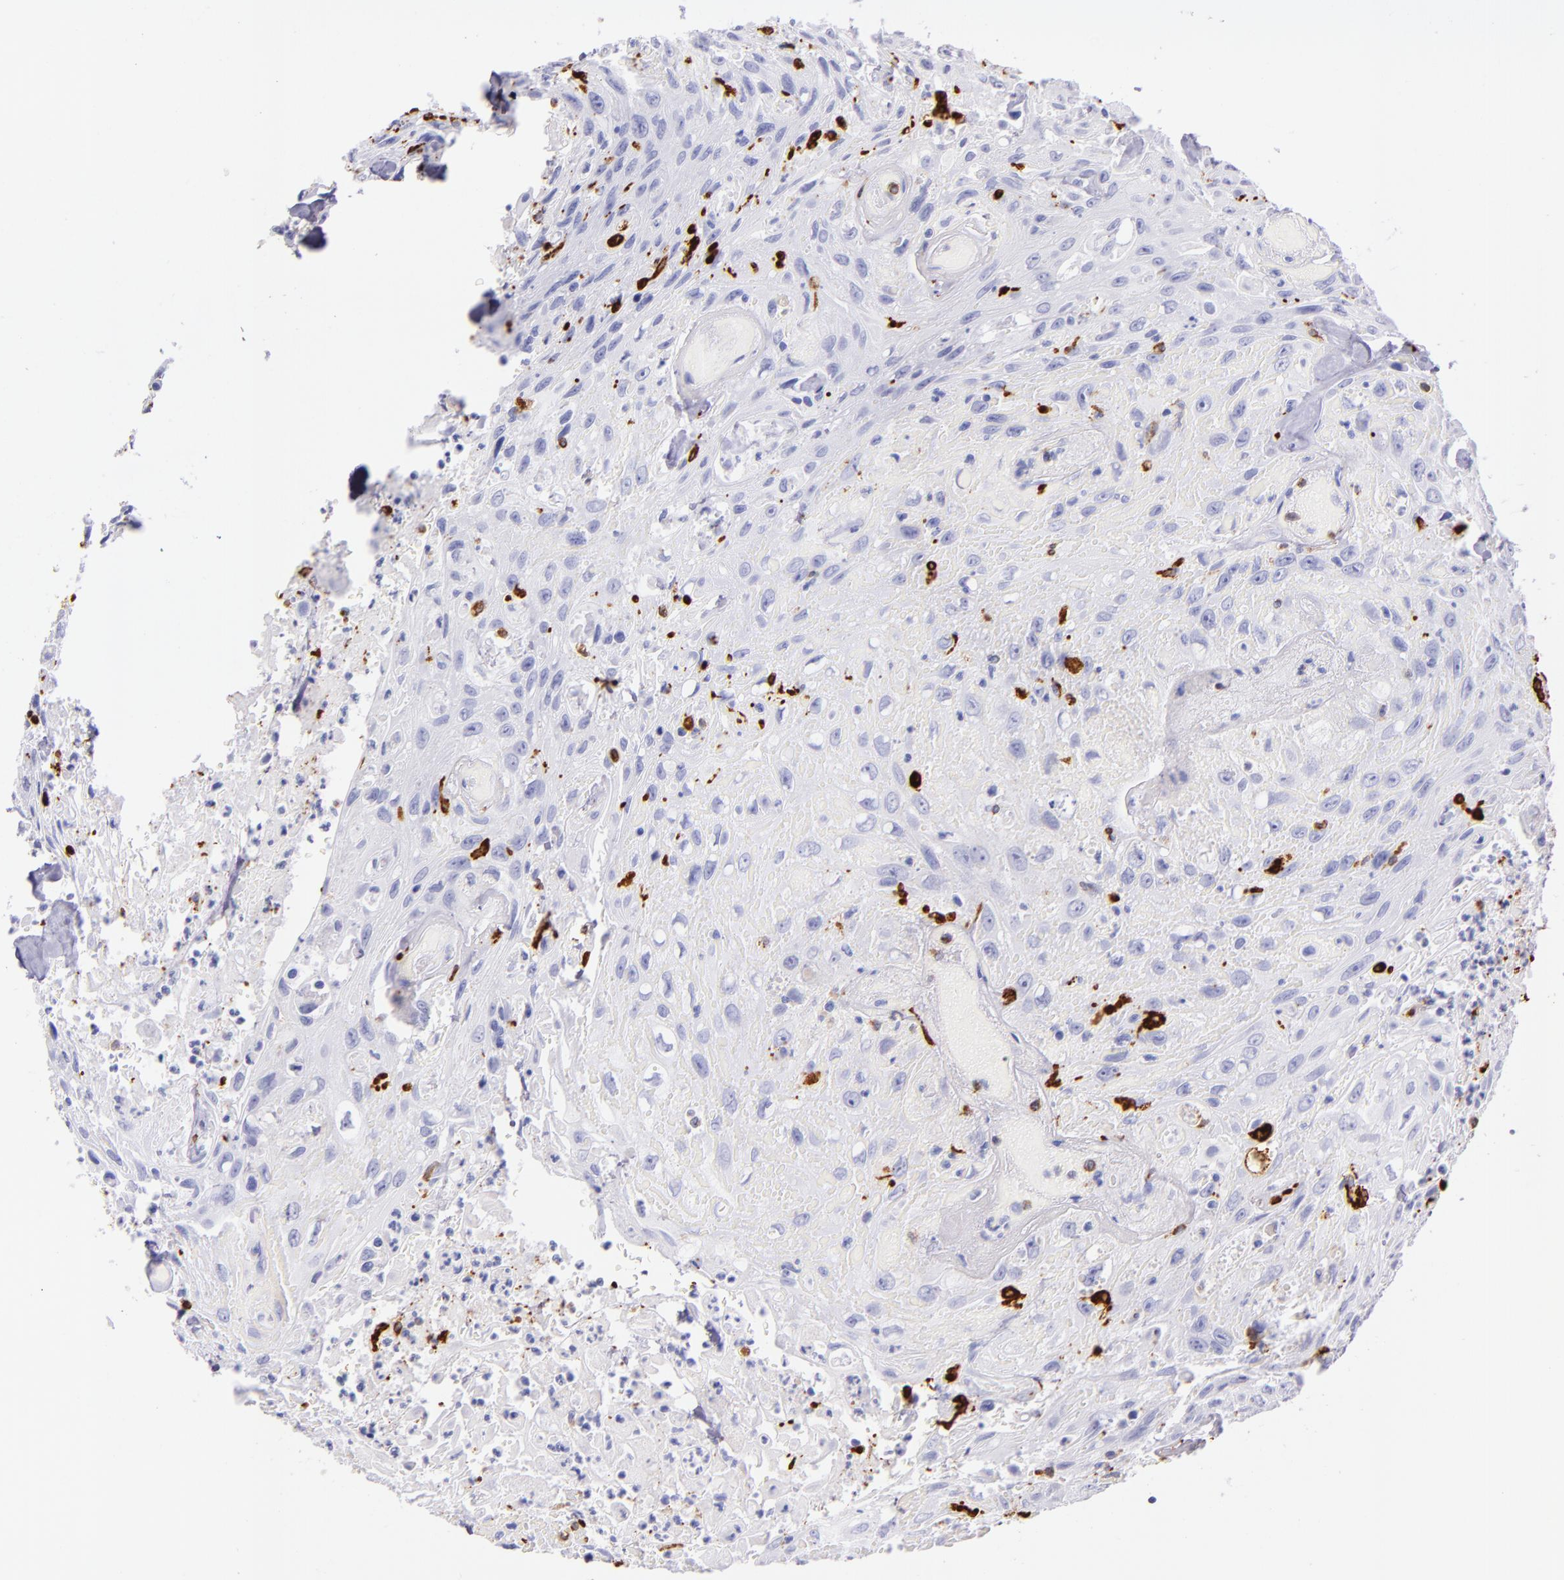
{"staining": {"intensity": "negative", "quantity": "none", "location": "none"}, "tissue": "urothelial cancer", "cell_type": "Tumor cells", "image_type": "cancer", "snomed": [{"axis": "morphology", "description": "Urothelial carcinoma, High grade"}, {"axis": "topography", "description": "Urinary bladder"}], "caption": "Immunohistochemistry micrograph of urothelial cancer stained for a protein (brown), which exhibits no expression in tumor cells.", "gene": "CD163", "patient": {"sex": "female", "age": 84}}